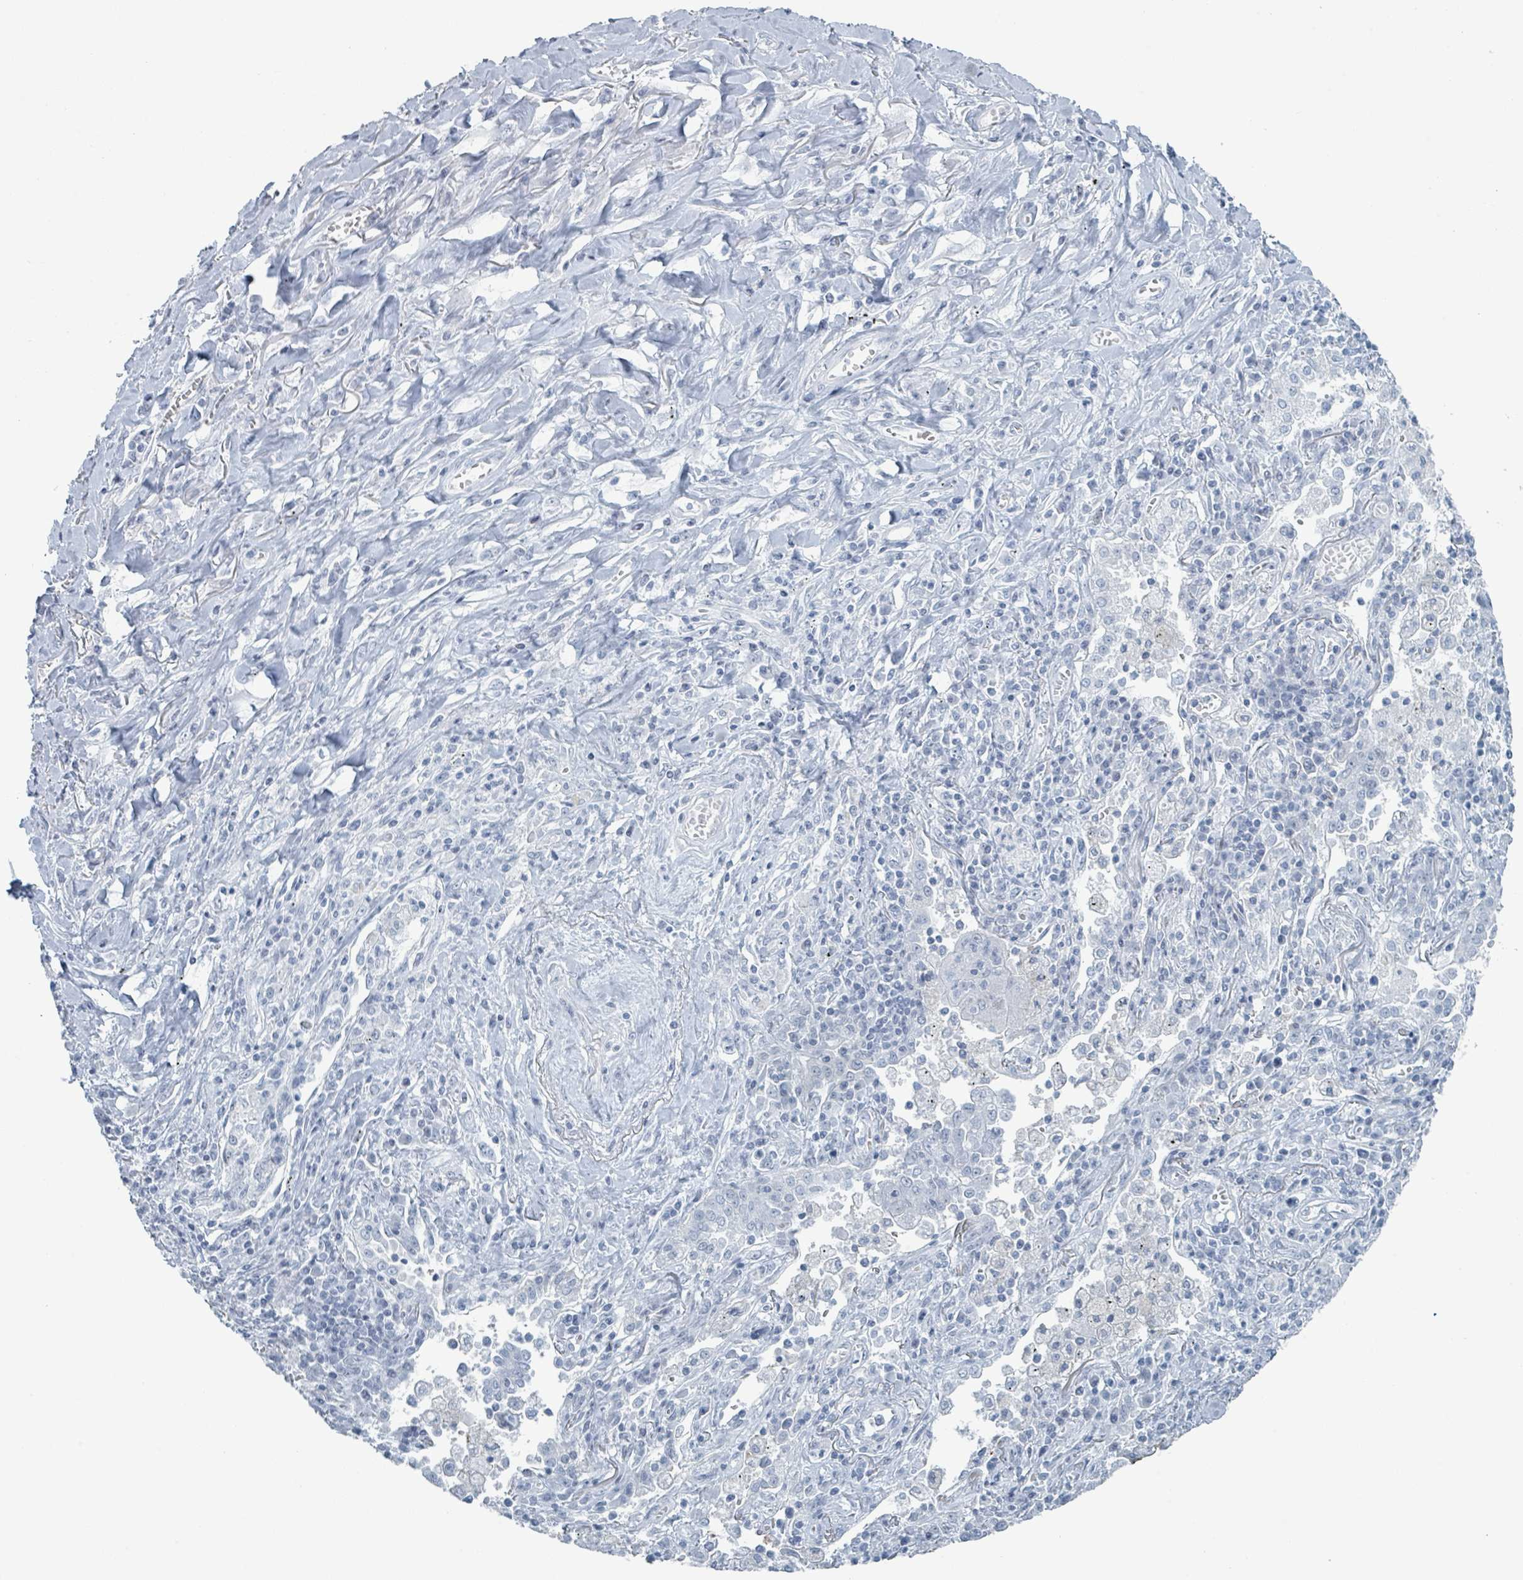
{"staining": {"intensity": "negative", "quantity": "none", "location": "none"}, "tissue": "lung cancer", "cell_type": "Tumor cells", "image_type": "cancer", "snomed": [{"axis": "morphology", "description": "Squamous cell carcinoma, NOS"}, {"axis": "topography", "description": "Lung"}], "caption": "A photomicrograph of human lung cancer is negative for staining in tumor cells.", "gene": "GPR15LG", "patient": {"sex": "female", "age": 66}}